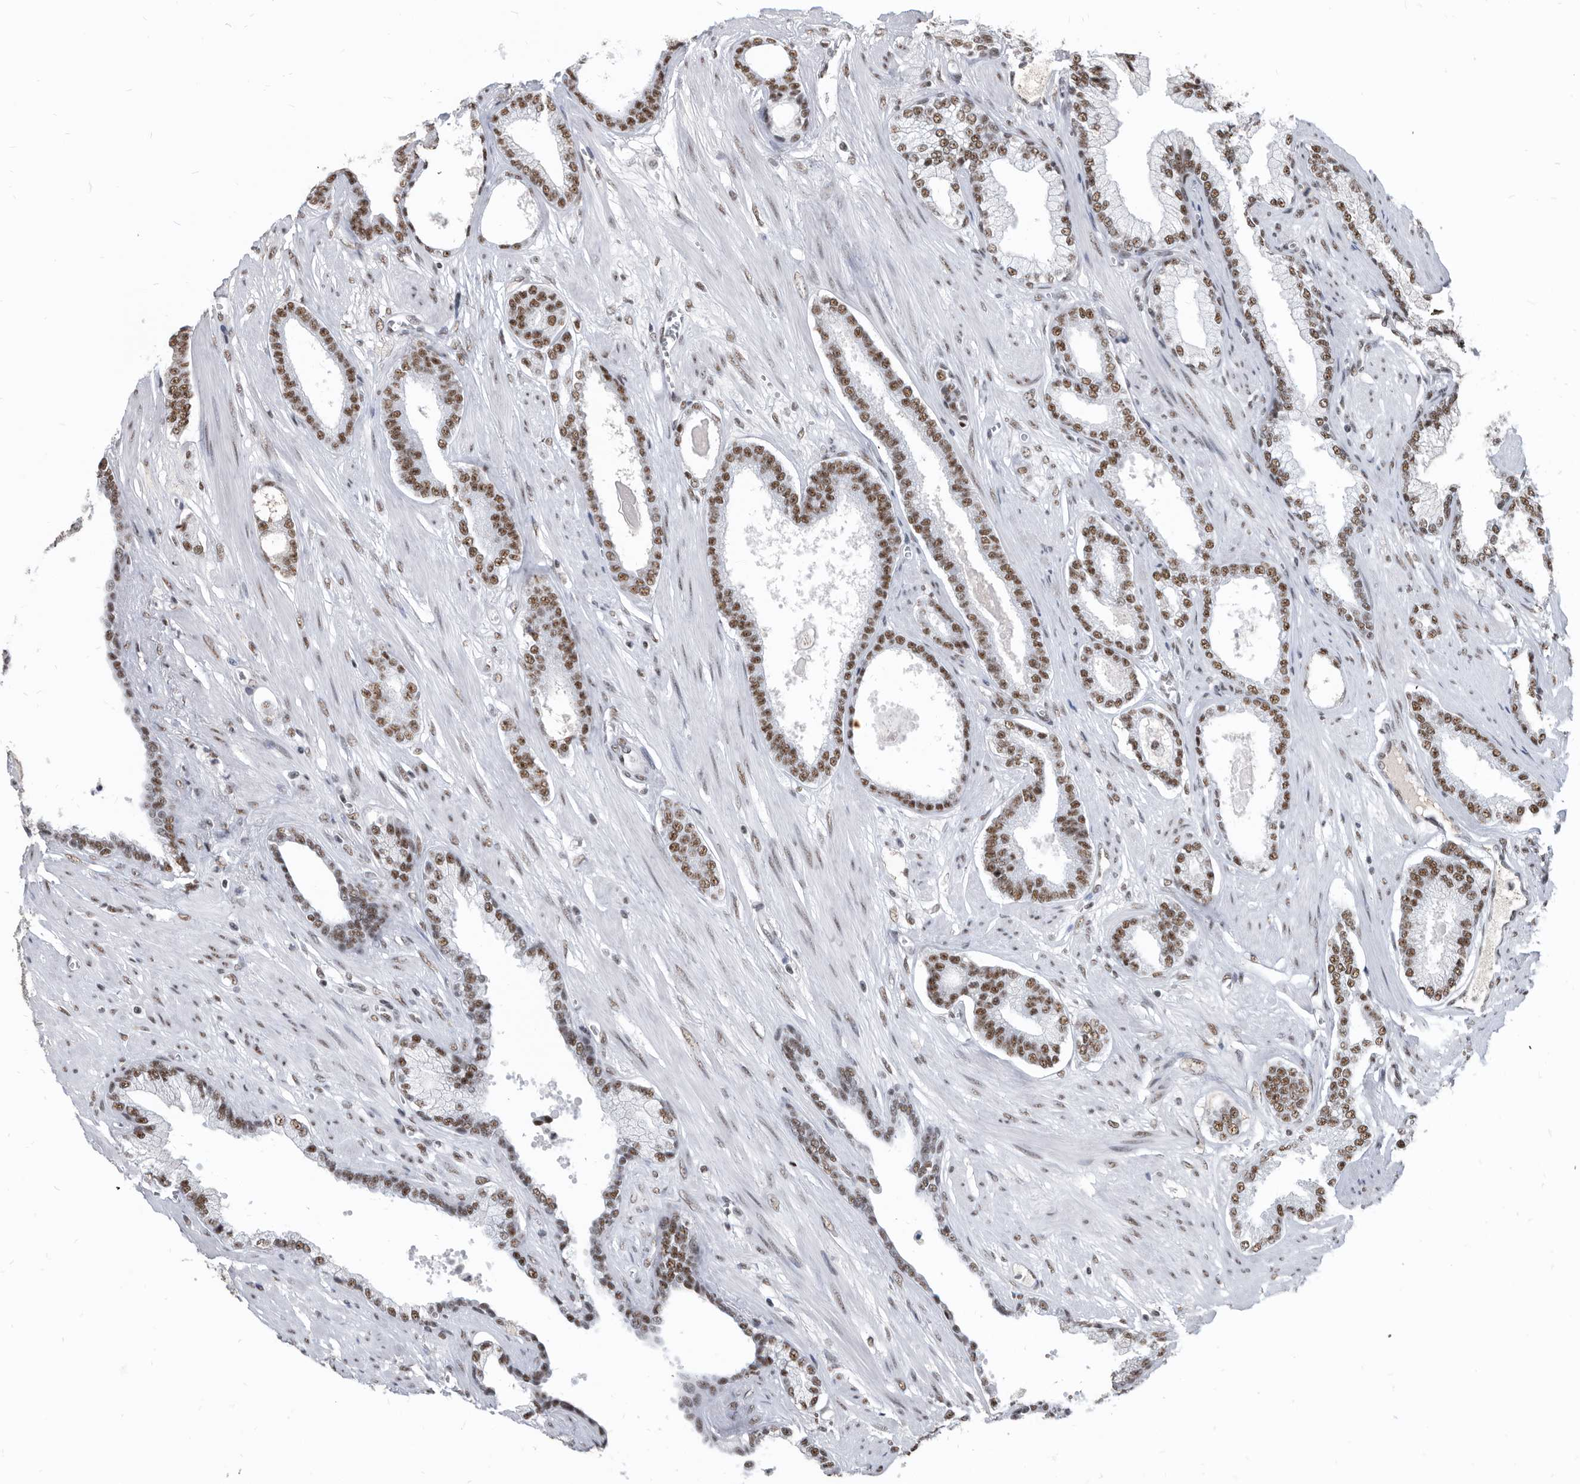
{"staining": {"intensity": "moderate", "quantity": ">75%", "location": "nuclear"}, "tissue": "prostate cancer", "cell_type": "Tumor cells", "image_type": "cancer", "snomed": [{"axis": "morphology", "description": "Adenocarcinoma, Low grade"}, {"axis": "topography", "description": "Prostate"}], "caption": "A medium amount of moderate nuclear positivity is present in approximately >75% of tumor cells in prostate cancer tissue.", "gene": "SF3A1", "patient": {"sex": "male", "age": 70}}